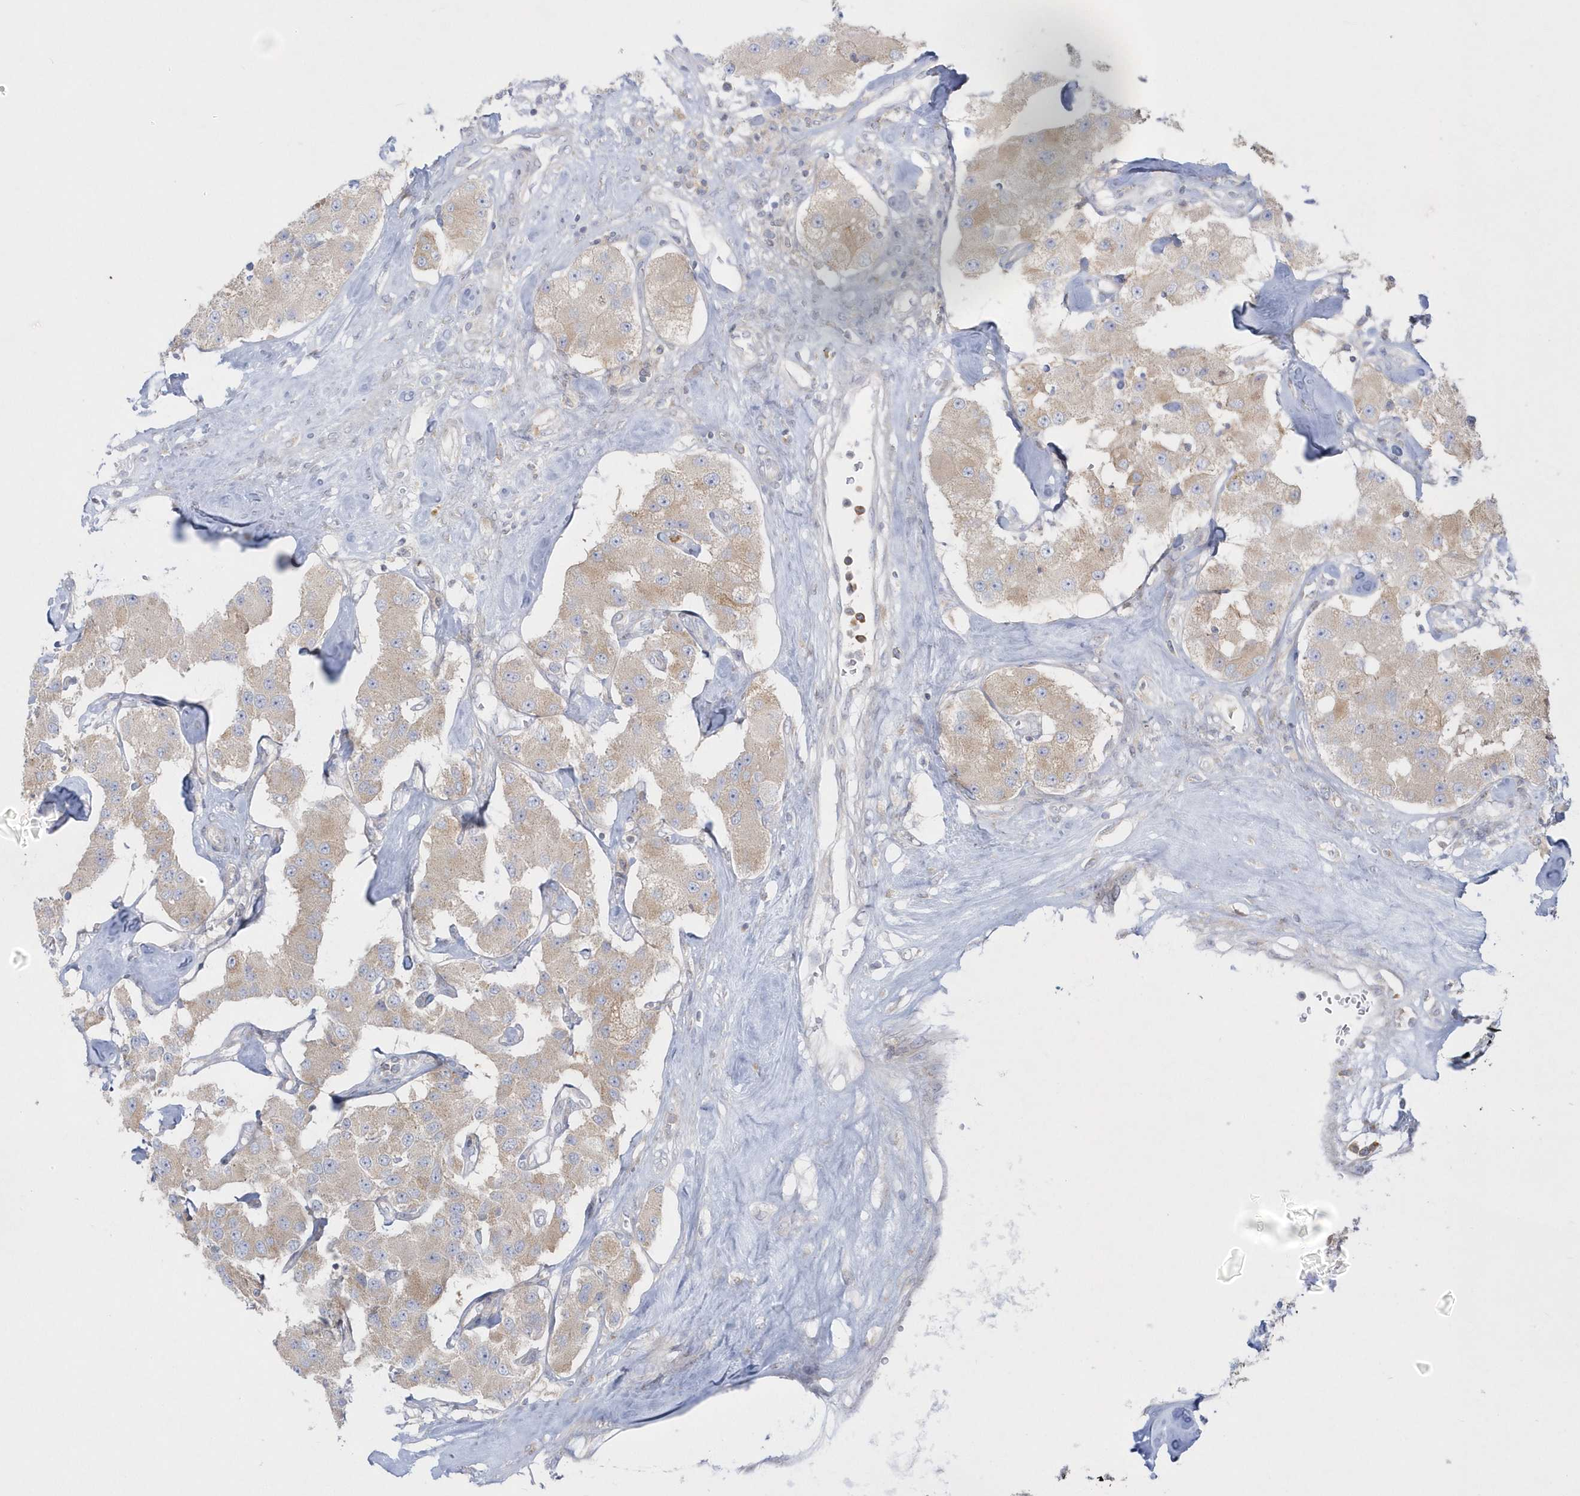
{"staining": {"intensity": "negative", "quantity": "none", "location": "none"}, "tissue": "carcinoid", "cell_type": "Tumor cells", "image_type": "cancer", "snomed": [{"axis": "morphology", "description": "Carcinoid, malignant, NOS"}, {"axis": "topography", "description": "Pancreas"}], "caption": "Carcinoid was stained to show a protein in brown. There is no significant staining in tumor cells. The staining was performed using DAB to visualize the protein expression in brown, while the nuclei were stained in blue with hematoxylin (Magnification: 20x).", "gene": "DNAJC18", "patient": {"sex": "male", "age": 41}}